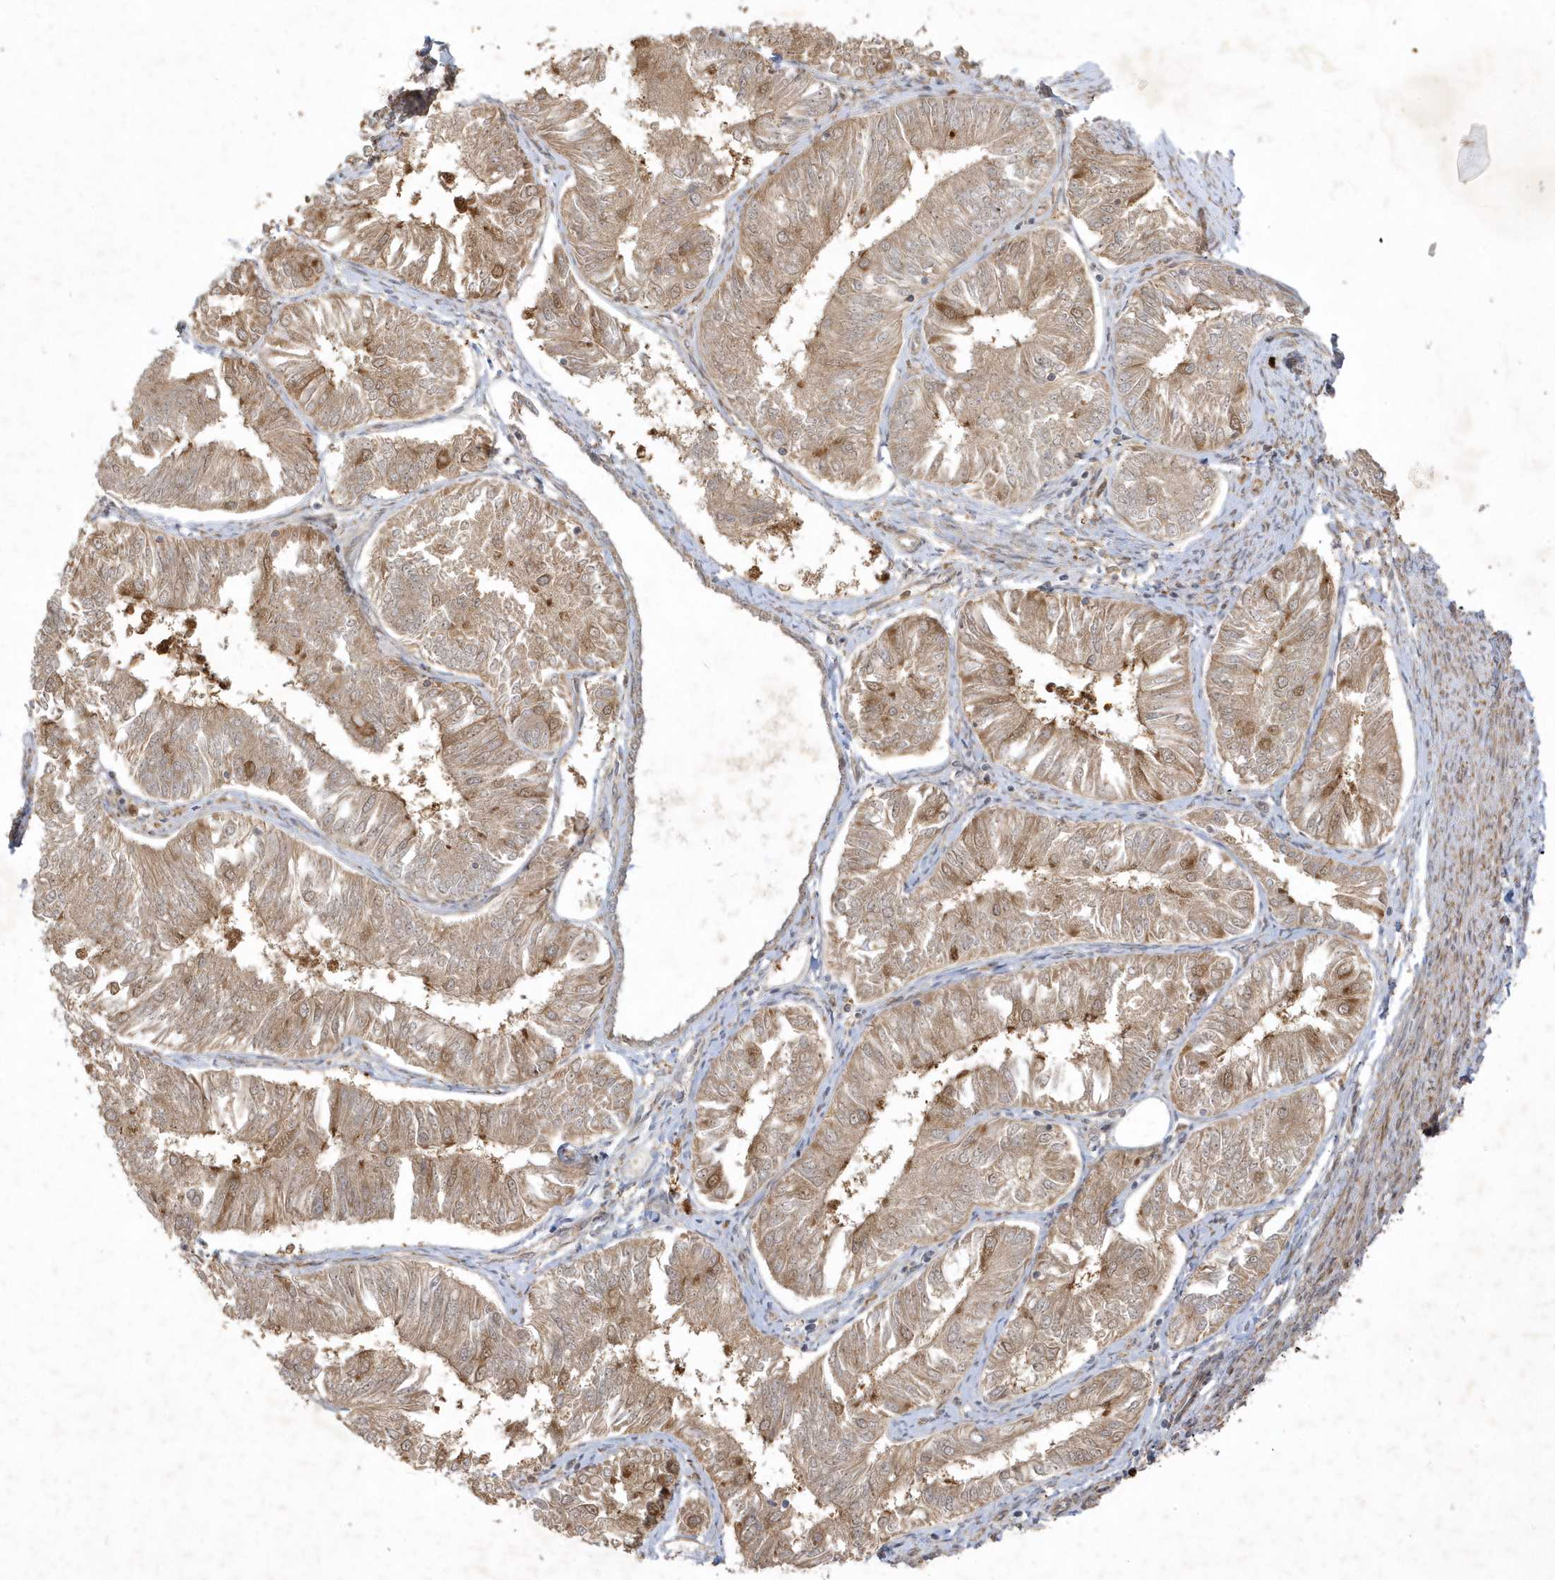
{"staining": {"intensity": "moderate", "quantity": ">75%", "location": "cytoplasmic/membranous"}, "tissue": "endometrial cancer", "cell_type": "Tumor cells", "image_type": "cancer", "snomed": [{"axis": "morphology", "description": "Adenocarcinoma, NOS"}, {"axis": "topography", "description": "Endometrium"}], "caption": "Endometrial cancer stained for a protein shows moderate cytoplasmic/membranous positivity in tumor cells.", "gene": "IFT57", "patient": {"sex": "female", "age": 58}}